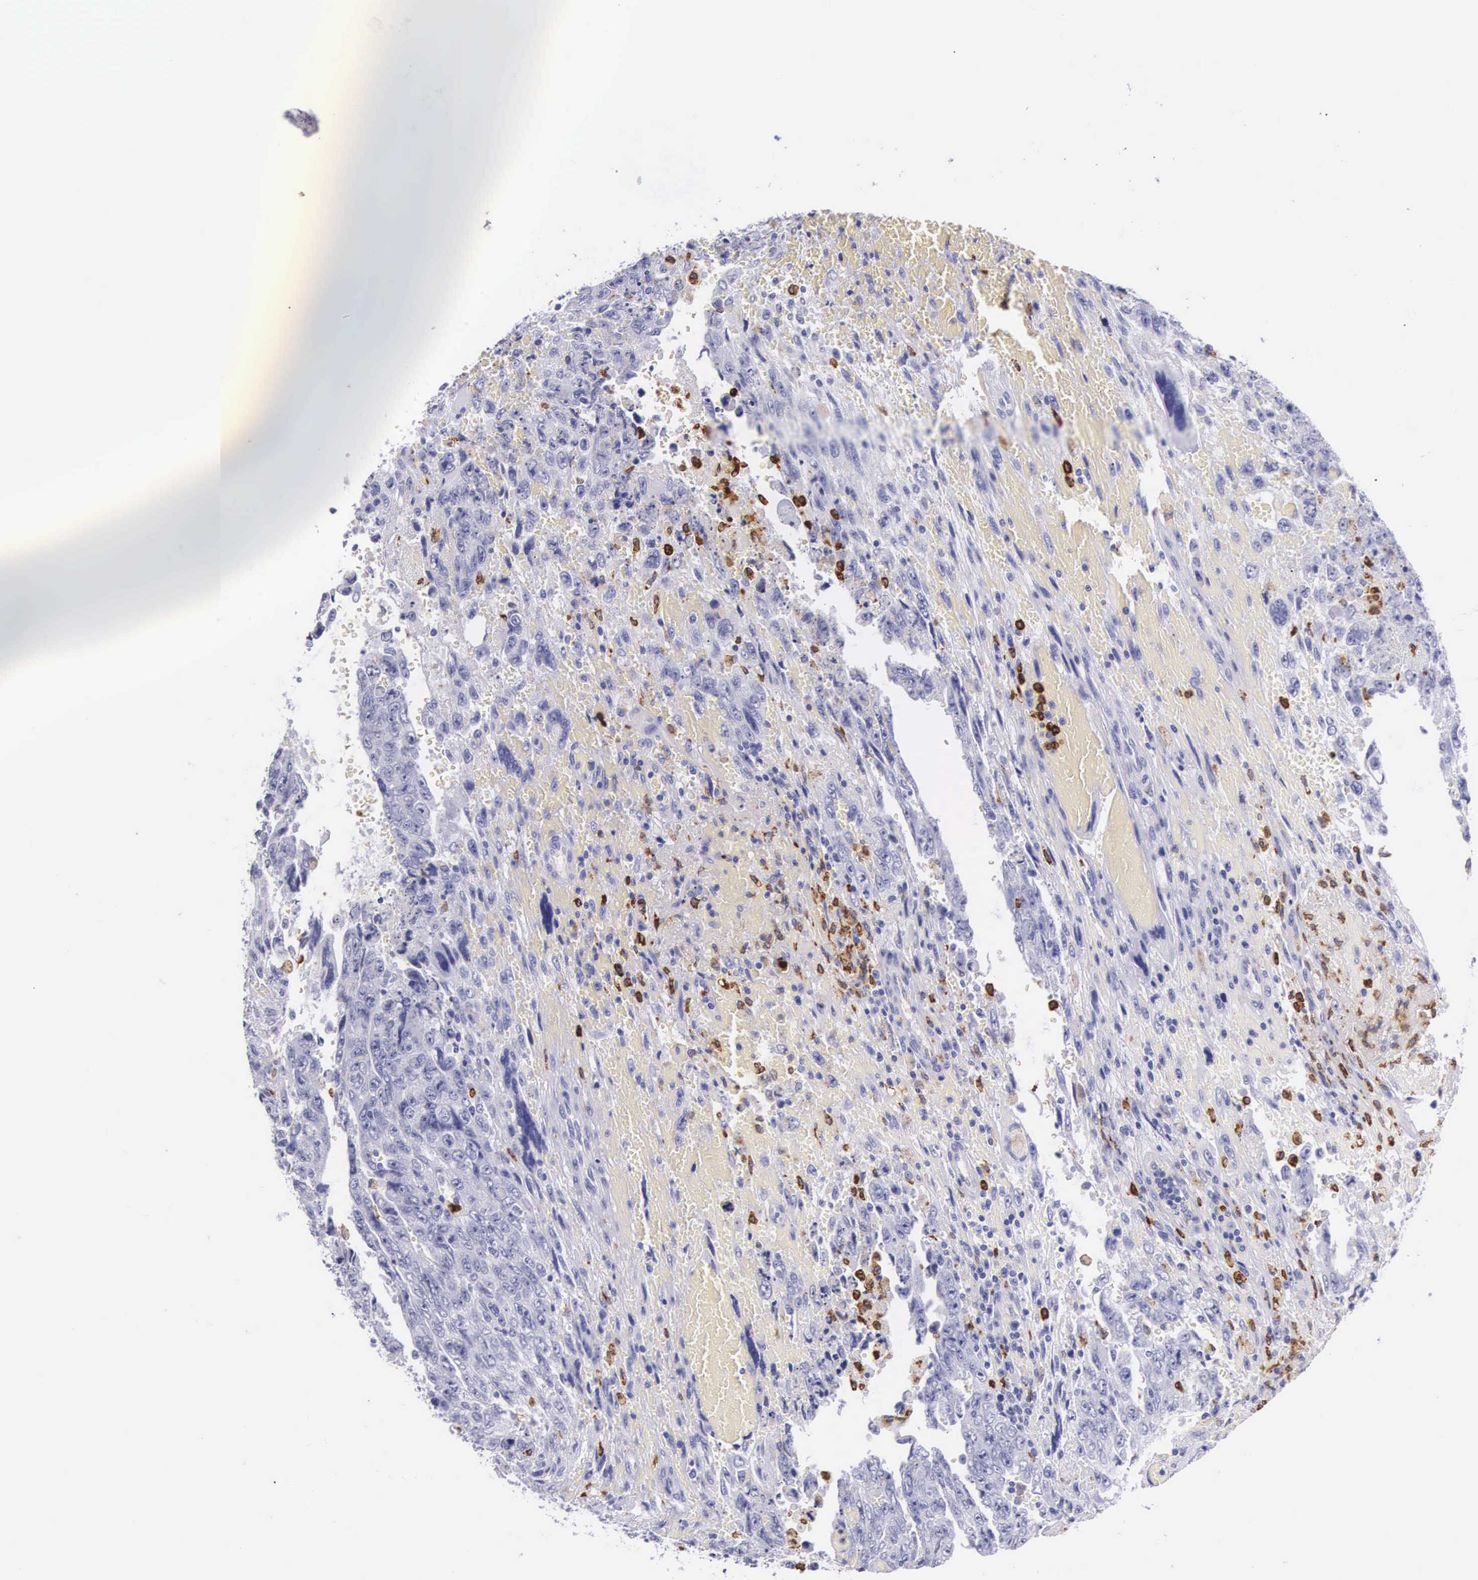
{"staining": {"intensity": "negative", "quantity": "none", "location": "none"}, "tissue": "testis cancer", "cell_type": "Tumor cells", "image_type": "cancer", "snomed": [{"axis": "morphology", "description": "Carcinoma, Embryonal, NOS"}, {"axis": "topography", "description": "Testis"}], "caption": "Protein analysis of testis cancer (embryonal carcinoma) demonstrates no significant positivity in tumor cells. (Brightfield microscopy of DAB immunohistochemistry at high magnification).", "gene": "FCN1", "patient": {"sex": "male", "age": 28}}